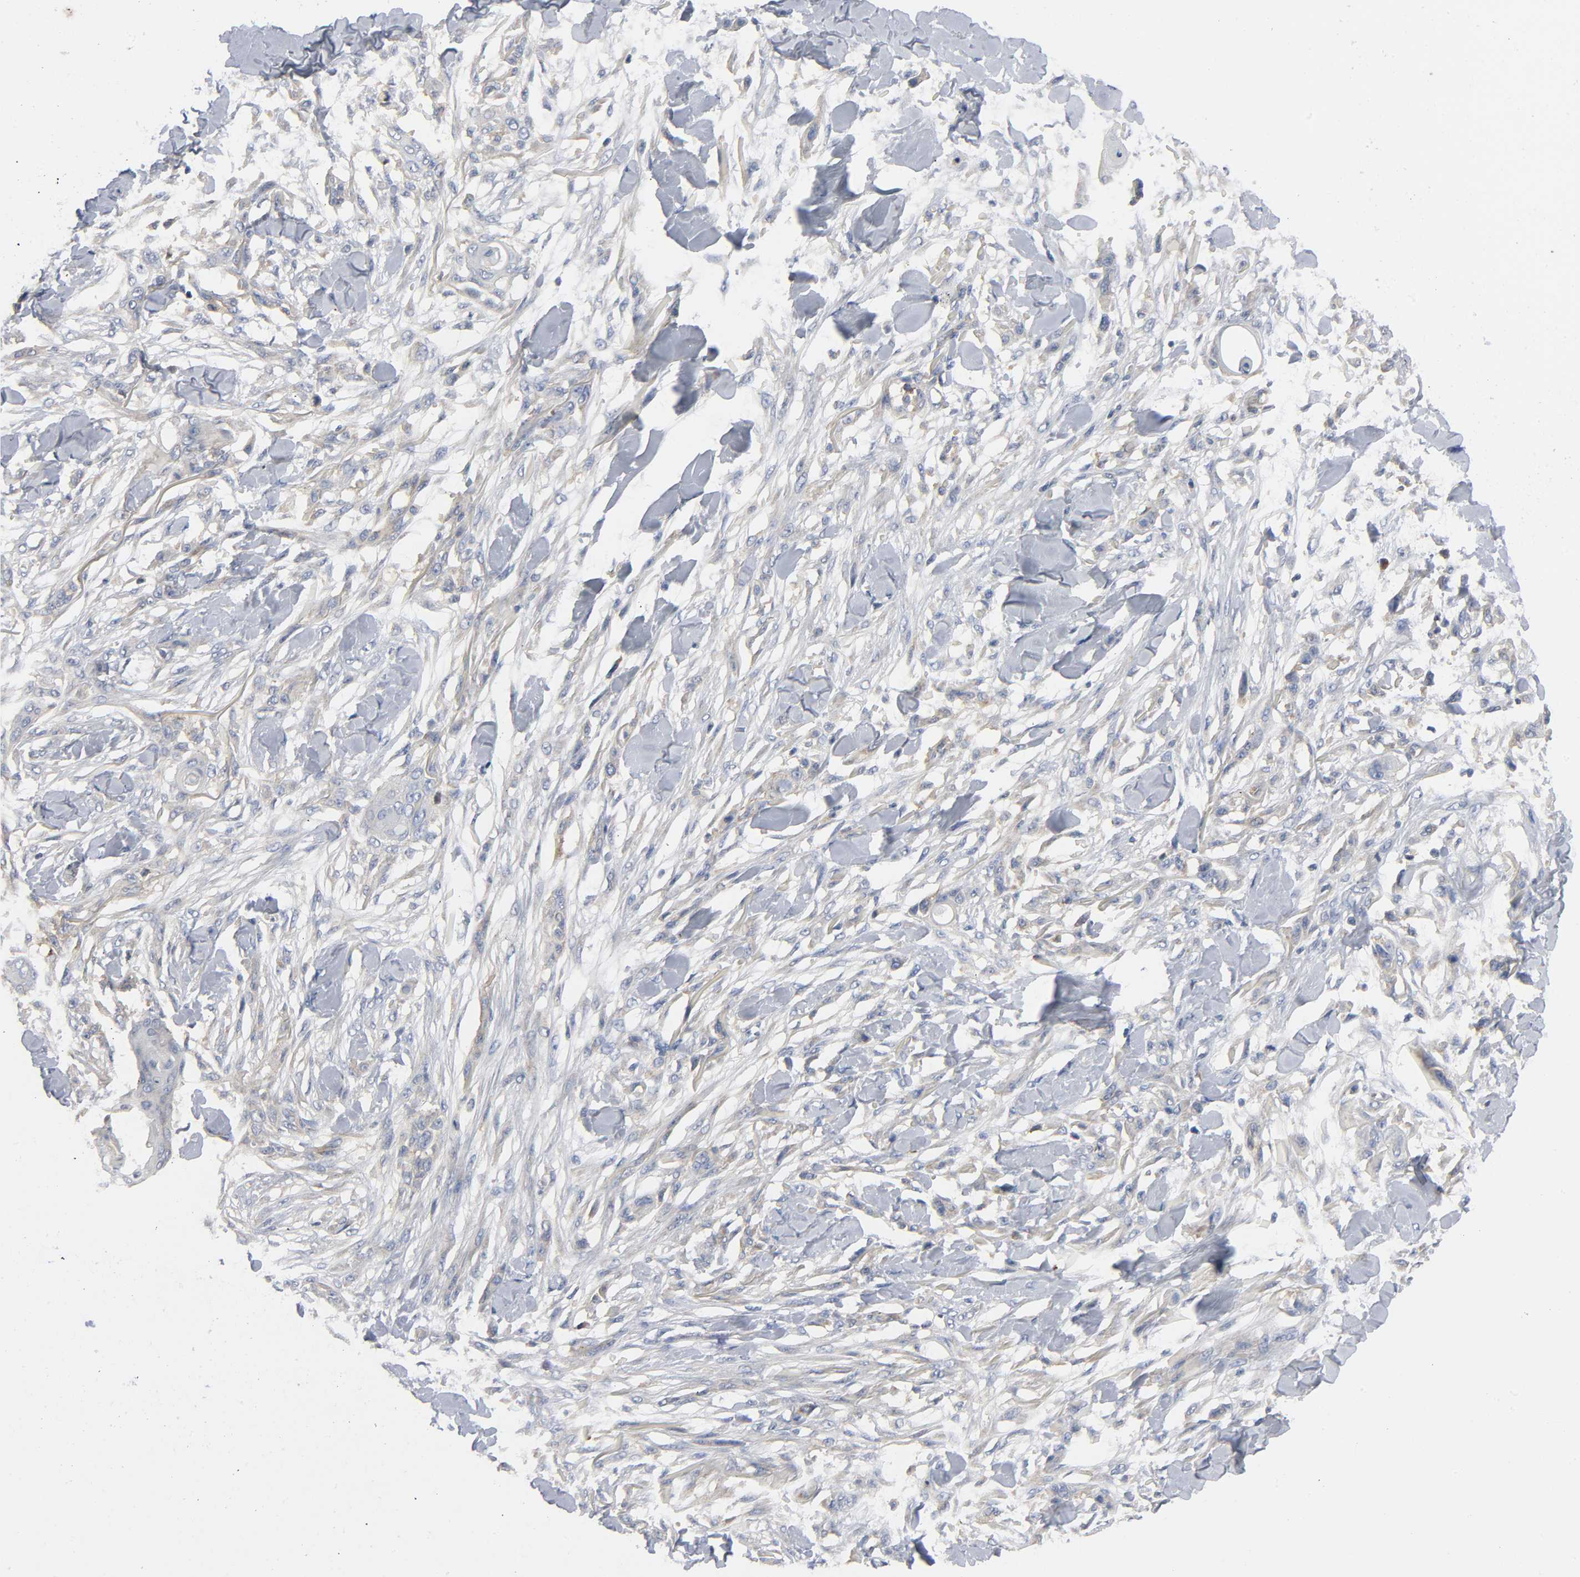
{"staining": {"intensity": "weak", "quantity": ">75%", "location": "cytoplasmic/membranous"}, "tissue": "skin cancer", "cell_type": "Tumor cells", "image_type": "cancer", "snomed": [{"axis": "morphology", "description": "Normal tissue, NOS"}, {"axis": "morphology", "description": "Squamous cell carcinoma, NOS"}, {"axis": "topography", "description": "Skin"}], "caption": "Immunohistochemical staining of human skin cancer displays weak cytoplasmic/membranous protein expression in approximately >75% of tumor cells.", "gene": "HDAC6", "patient": {"sex": "female", "age": 59}}